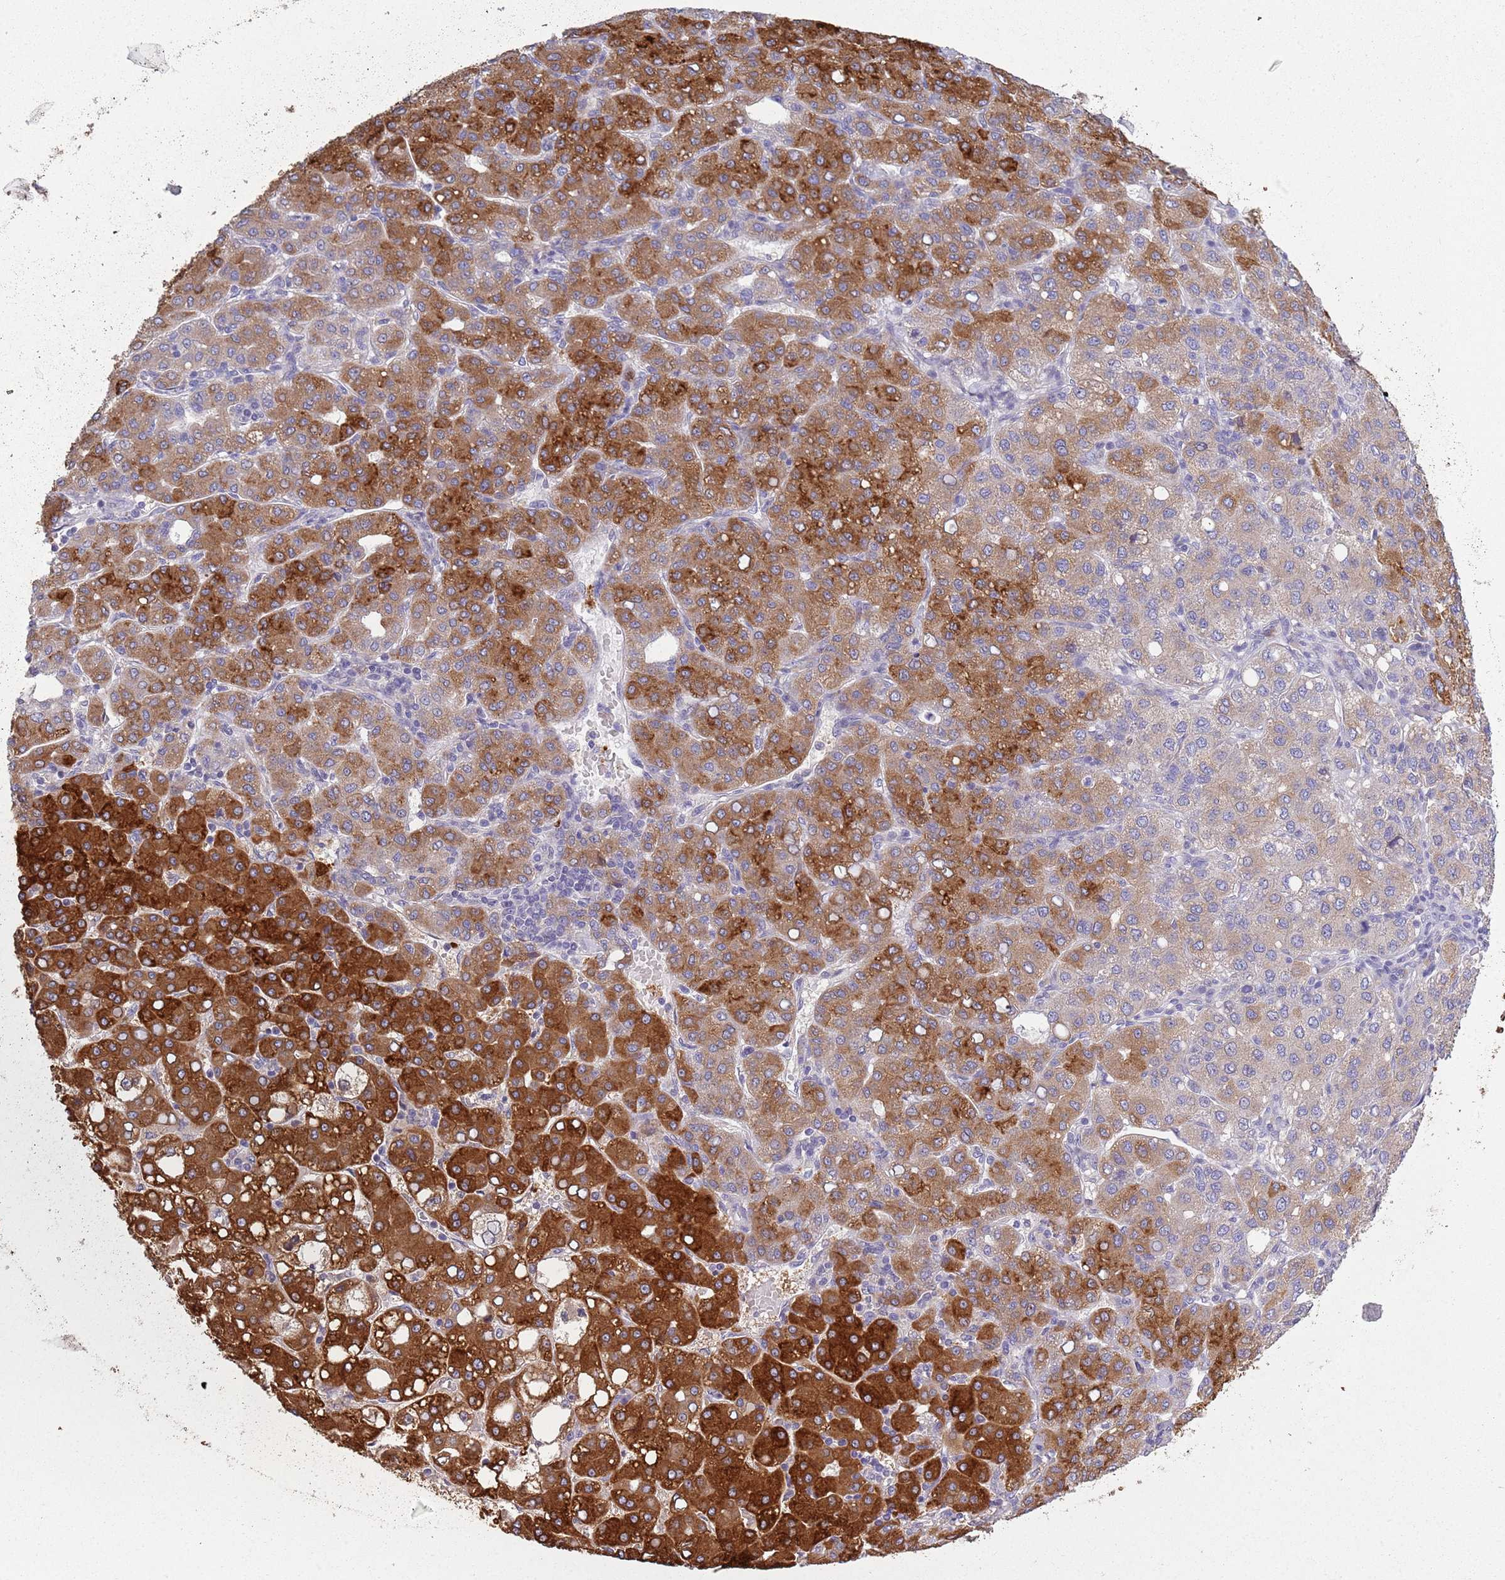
{"staining": {"intensity": "strong", "quantity": ">75%", "location": "cytoplasmic/membranous"}, "tissue": "liver cancer", "cell_type": "Tumor cells", "image_type": "cancer", "snomed": [{"axis": "morphology", "description": "Carcinoma, Hepatocellular, NOS"}, {"axis": "topography", "description": "Liver"}], "caption": "Hepatocellular carcinoma (liver) stained with DAB immunohistochemistry displays high levels of strong cytoplasmic/membranous expression in approximately >75% of tumor cells.", "gene": "COQ5", "patient": {"sex": "male", "age": 65}}